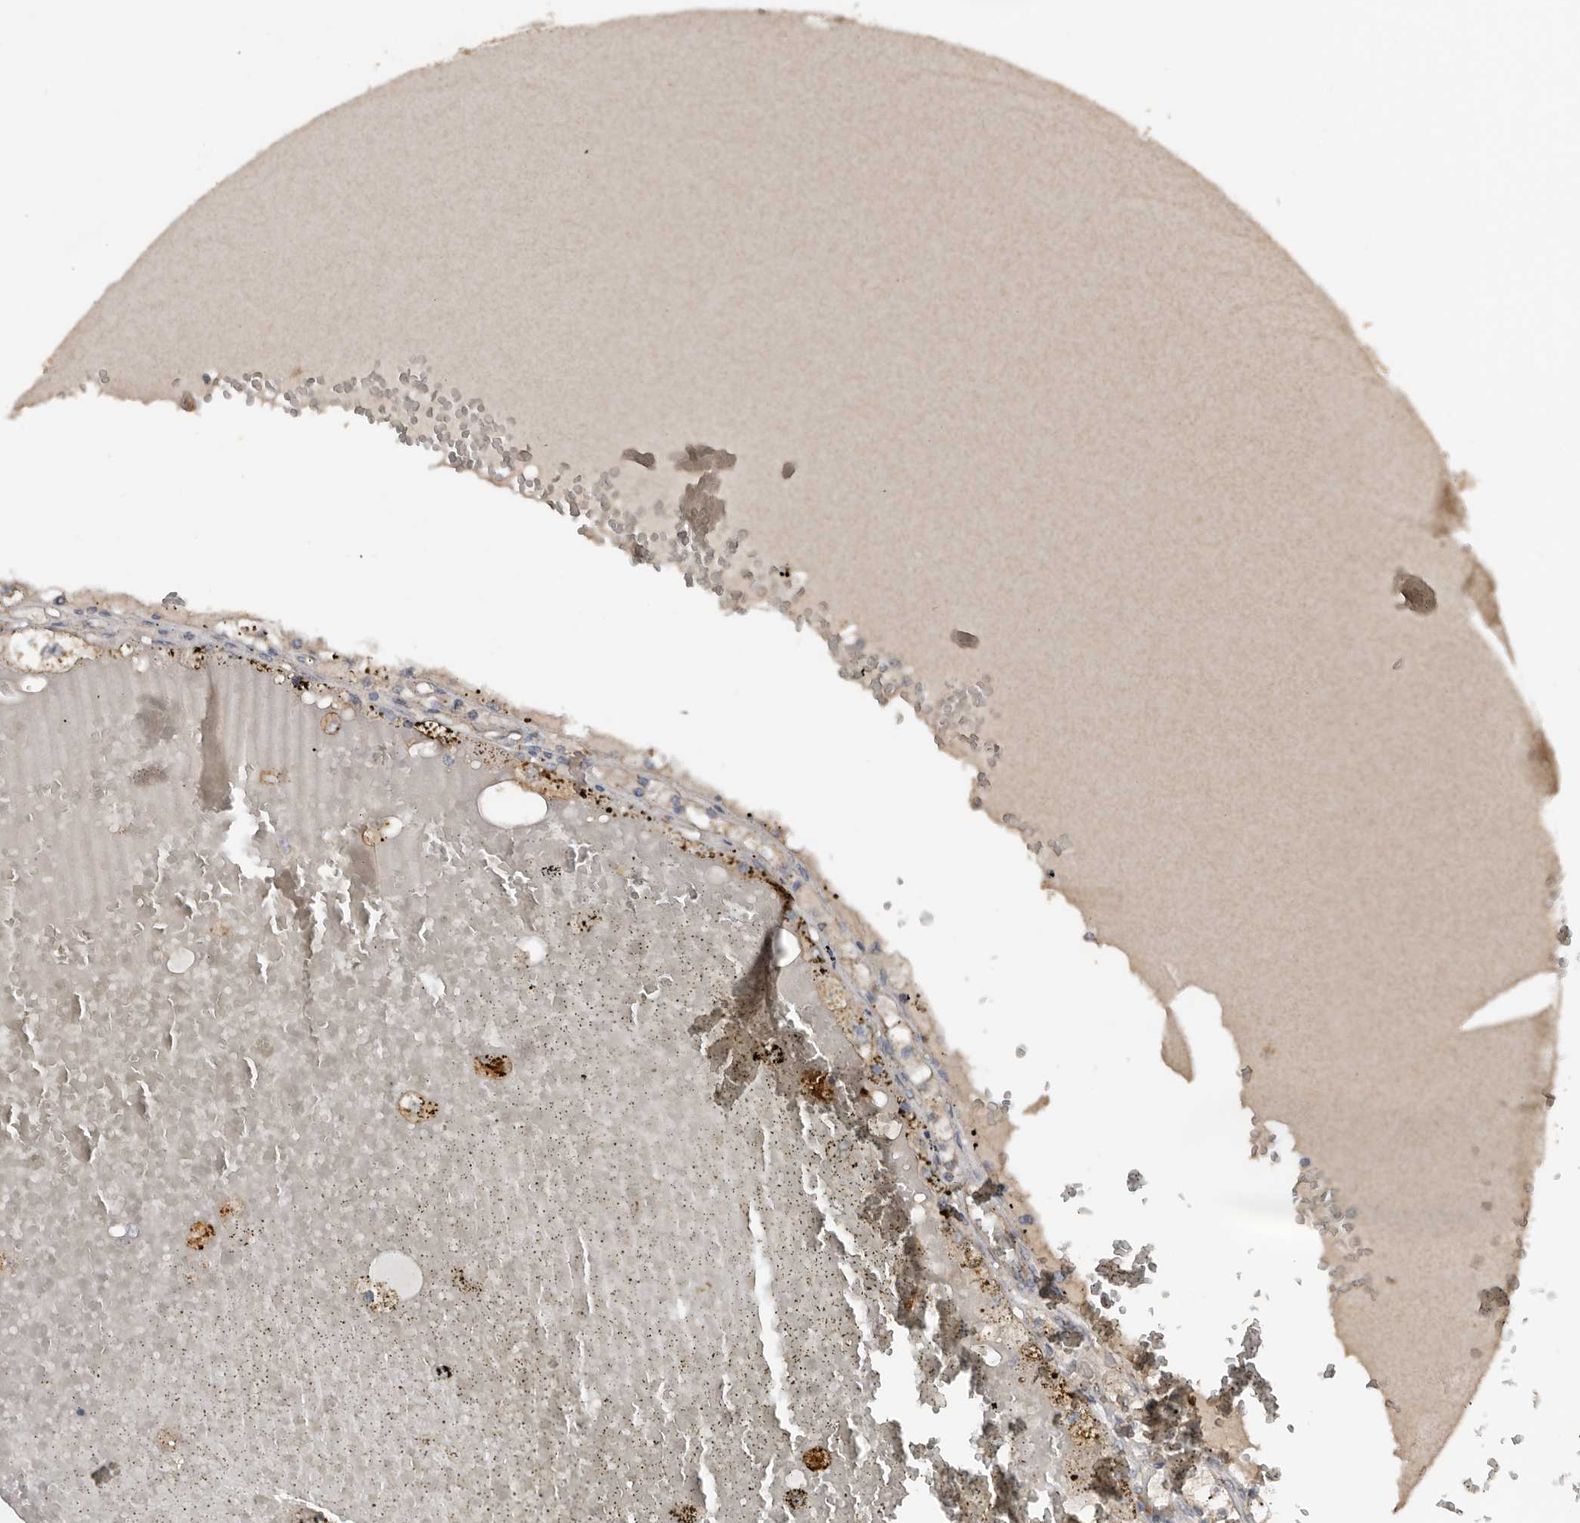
{"staining": {"intensity": "weak", "quantity": "25%-75%", "location": "cytoplasmic/membranous"}, "tissue": "renal cancer", "cell_type": "Tumor cells", "image_type": "cancer", "snomed": [{"axis": "morphology", "description": "Adenocarcinoma, NOS"}, {"axis": "topography", "description": "Kidney"}], "caption": "IHC photomicrograph of renal cancer (adenocarcinoma) stained for a protein (brown), which displays low levels of weak cytoplasmic/membranous expression in approximately 25%-75% of tumor cells.", "gene": "HYAL4", "patient": {"sex": "male", "age": 56}}